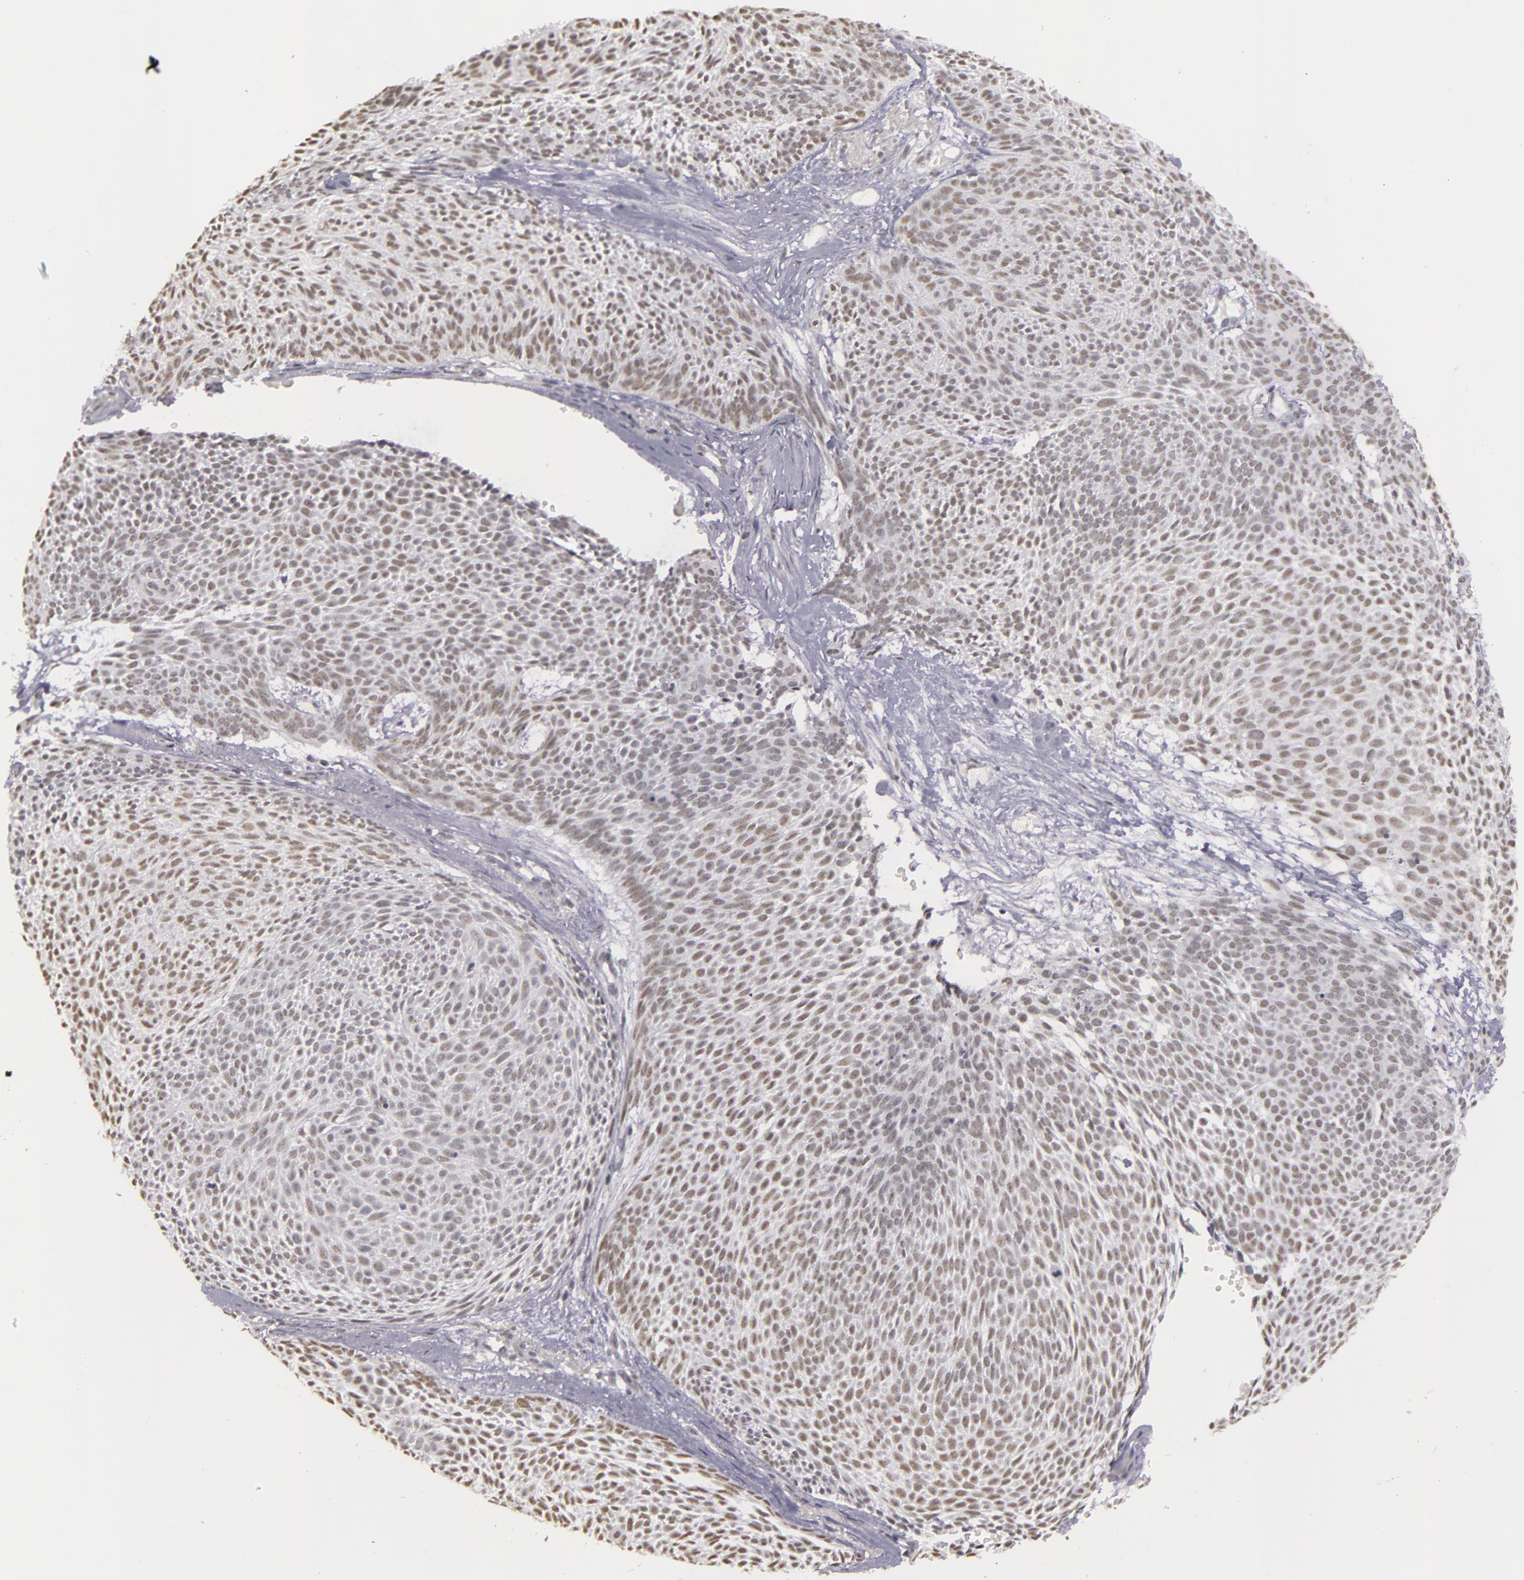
{"staining": {"intensity": "negative", "quantity": "none", "location": "none"}, "tissue": "skin cancer", "cell_type": "Tumor cells", "image_type": "cancer", "snomed": [{"axis": "morphology", "description": "Basal cell carcinoma"}, {"axis": "topography", "description": "Skin"}], "caption": "IHC of basal cell carcinoma (skin) displays no expression in tumor cells. (IHC, brightfield microscopy, high magnification).", "gene": "RRP7A", "patient": {"sex": "male", "age": 84}}